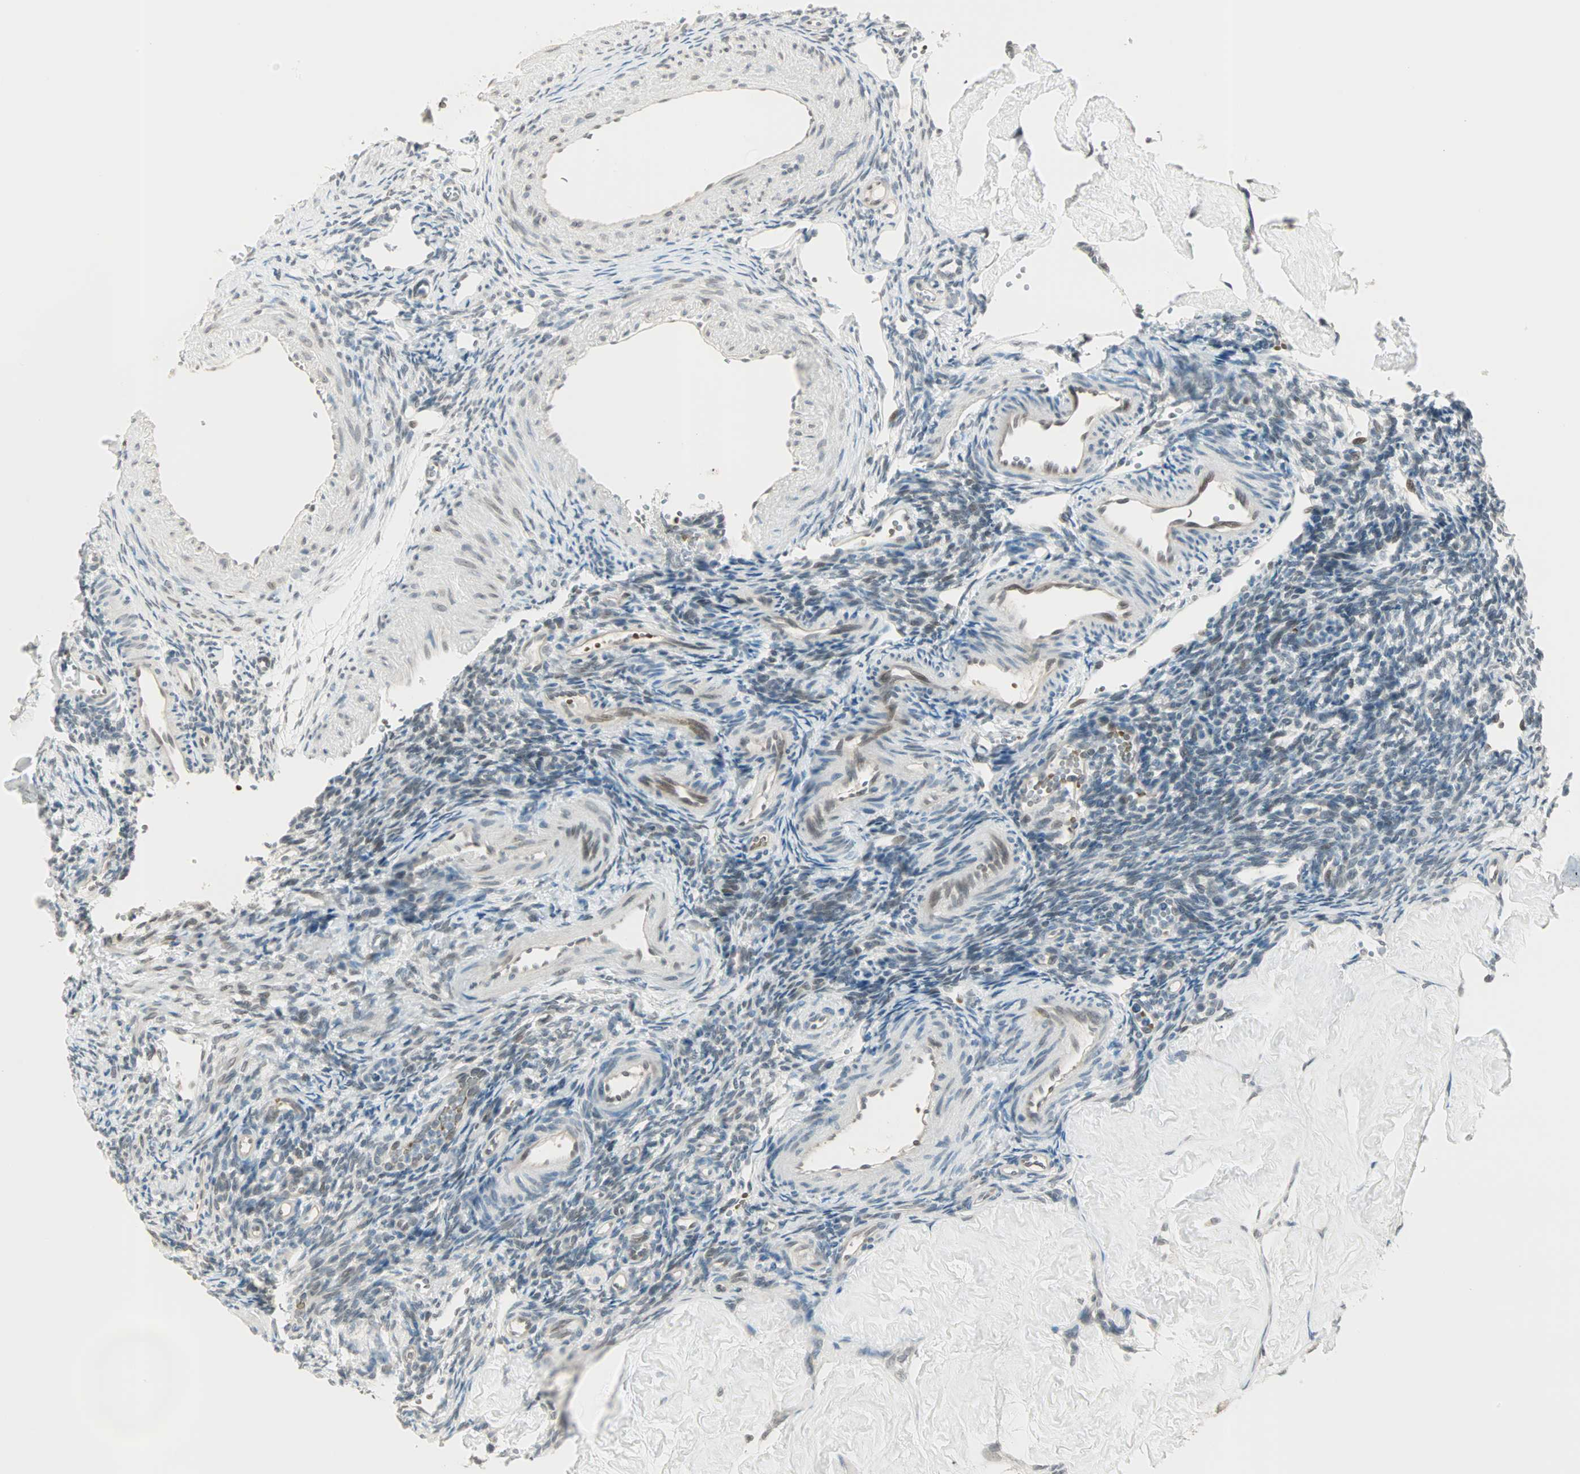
{"staining": {"intensity": "weak", "quantity": "<25%", "location": "nuclear"}, "tissue": "ovary", "cell_type": "Follicle cells", "image_type": "normal", "snomed": [{"axis": "morphology", "description": "Normal tissue, NOS"}, {"axis": "topography", "description": "Ovary"}], "caption": "Protein analysis of unremarkable ovary displays no significant positivity in follicle cells.", "gene": "BCAN", "patient": {"sex": "female", "age": 33}}